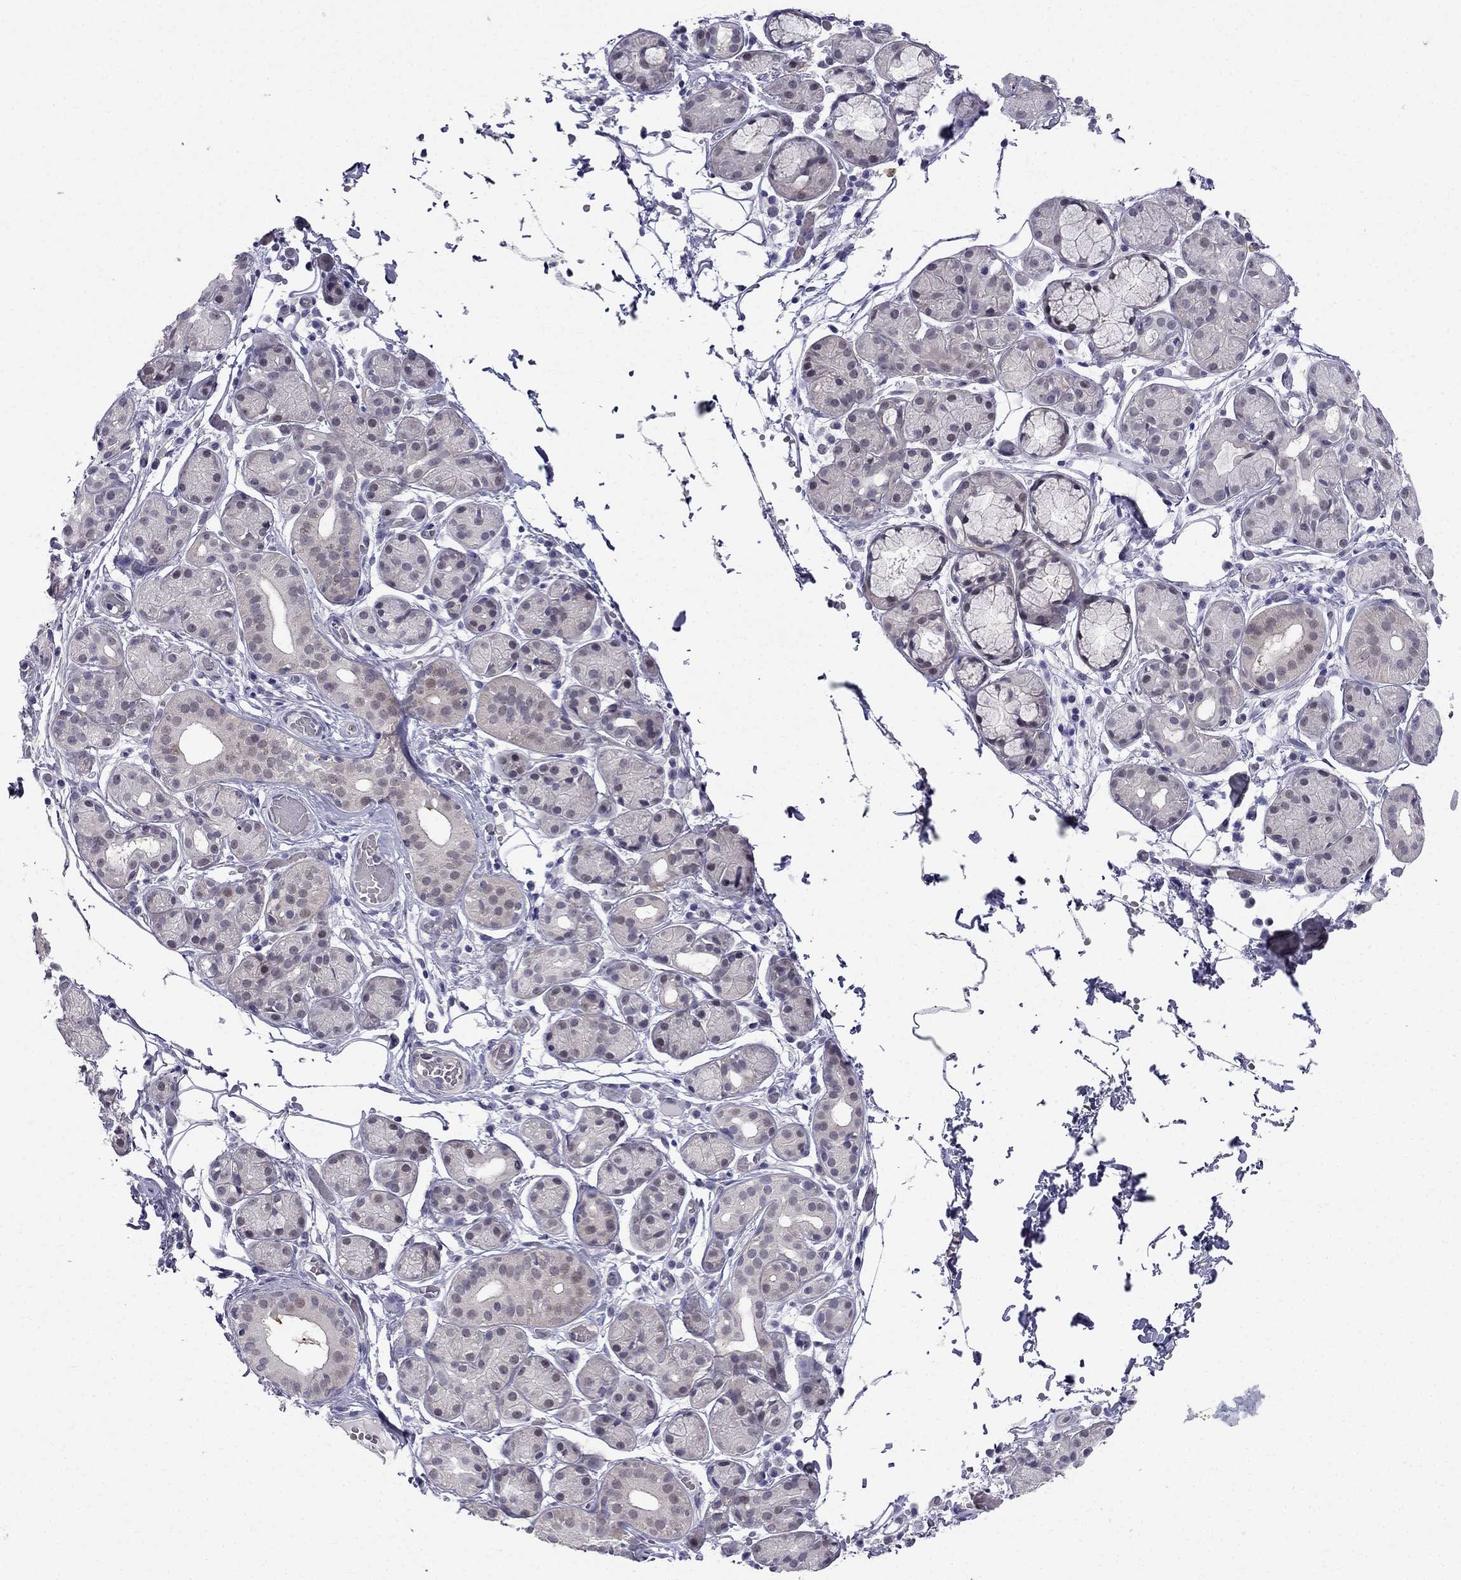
{"staining": {"intensity": "negative", "quantity": "none", "location": "none"}, "tissue": "salivary gland", "cell_type": "Glandular cells", "image_type": "normal", "snomed": [{"axis": "morphology", "description": "Normal tissue, NOS"}, {"axis": "topography", "description": "Salivary gland"}, {"axis": "topography", "description": "Peripheral nerve tissue"}], "caption": "This is an IHC image of normal human salivary gland. There is no positivity in glandular cells.", "gene": "BAG5", "patient": {"sex": "male", "age": 71}}